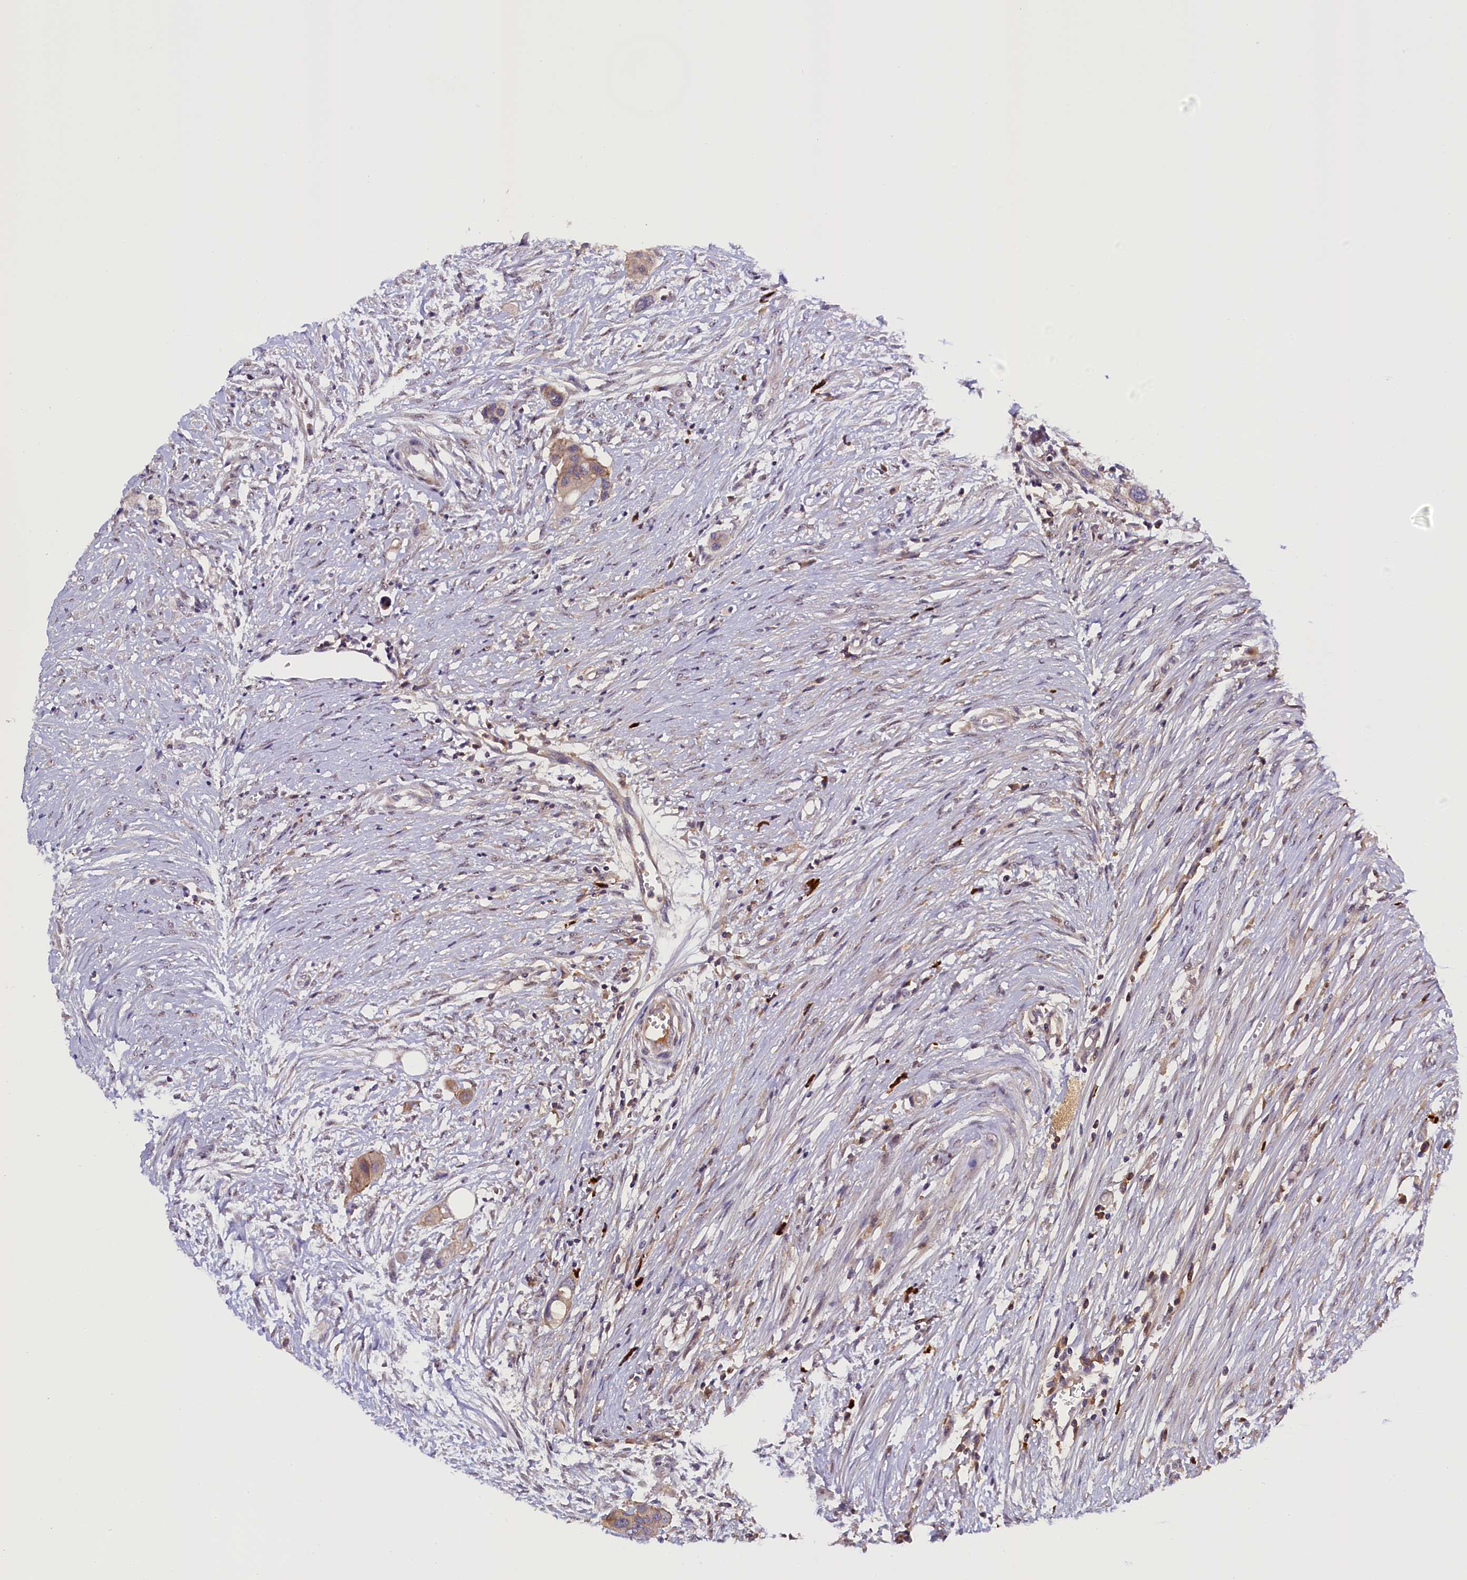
{"staining": {"intensity": "weak", "quantity": "25%-75%", "location": "cytoplasmic/membranous"}, "tissue": "colorectal cancer", "cell_type": "Tumor cells", "image_type": "cancer", "snomed": [{"axis": "morphology", "description": "Adenocarcinoma, NOS"}, {"axis": "topography", "description": "Colon"}], "caption": "DAB (3,3'-diaminobenzidine) immunohistochemical staining of human colorectal cancer displays weak cytoplasmic/membranous protein expression in approximately 25%-75% of tumor cells.", "gene": "ENKD1", "patient": {"sex": "male", "age": 77}}